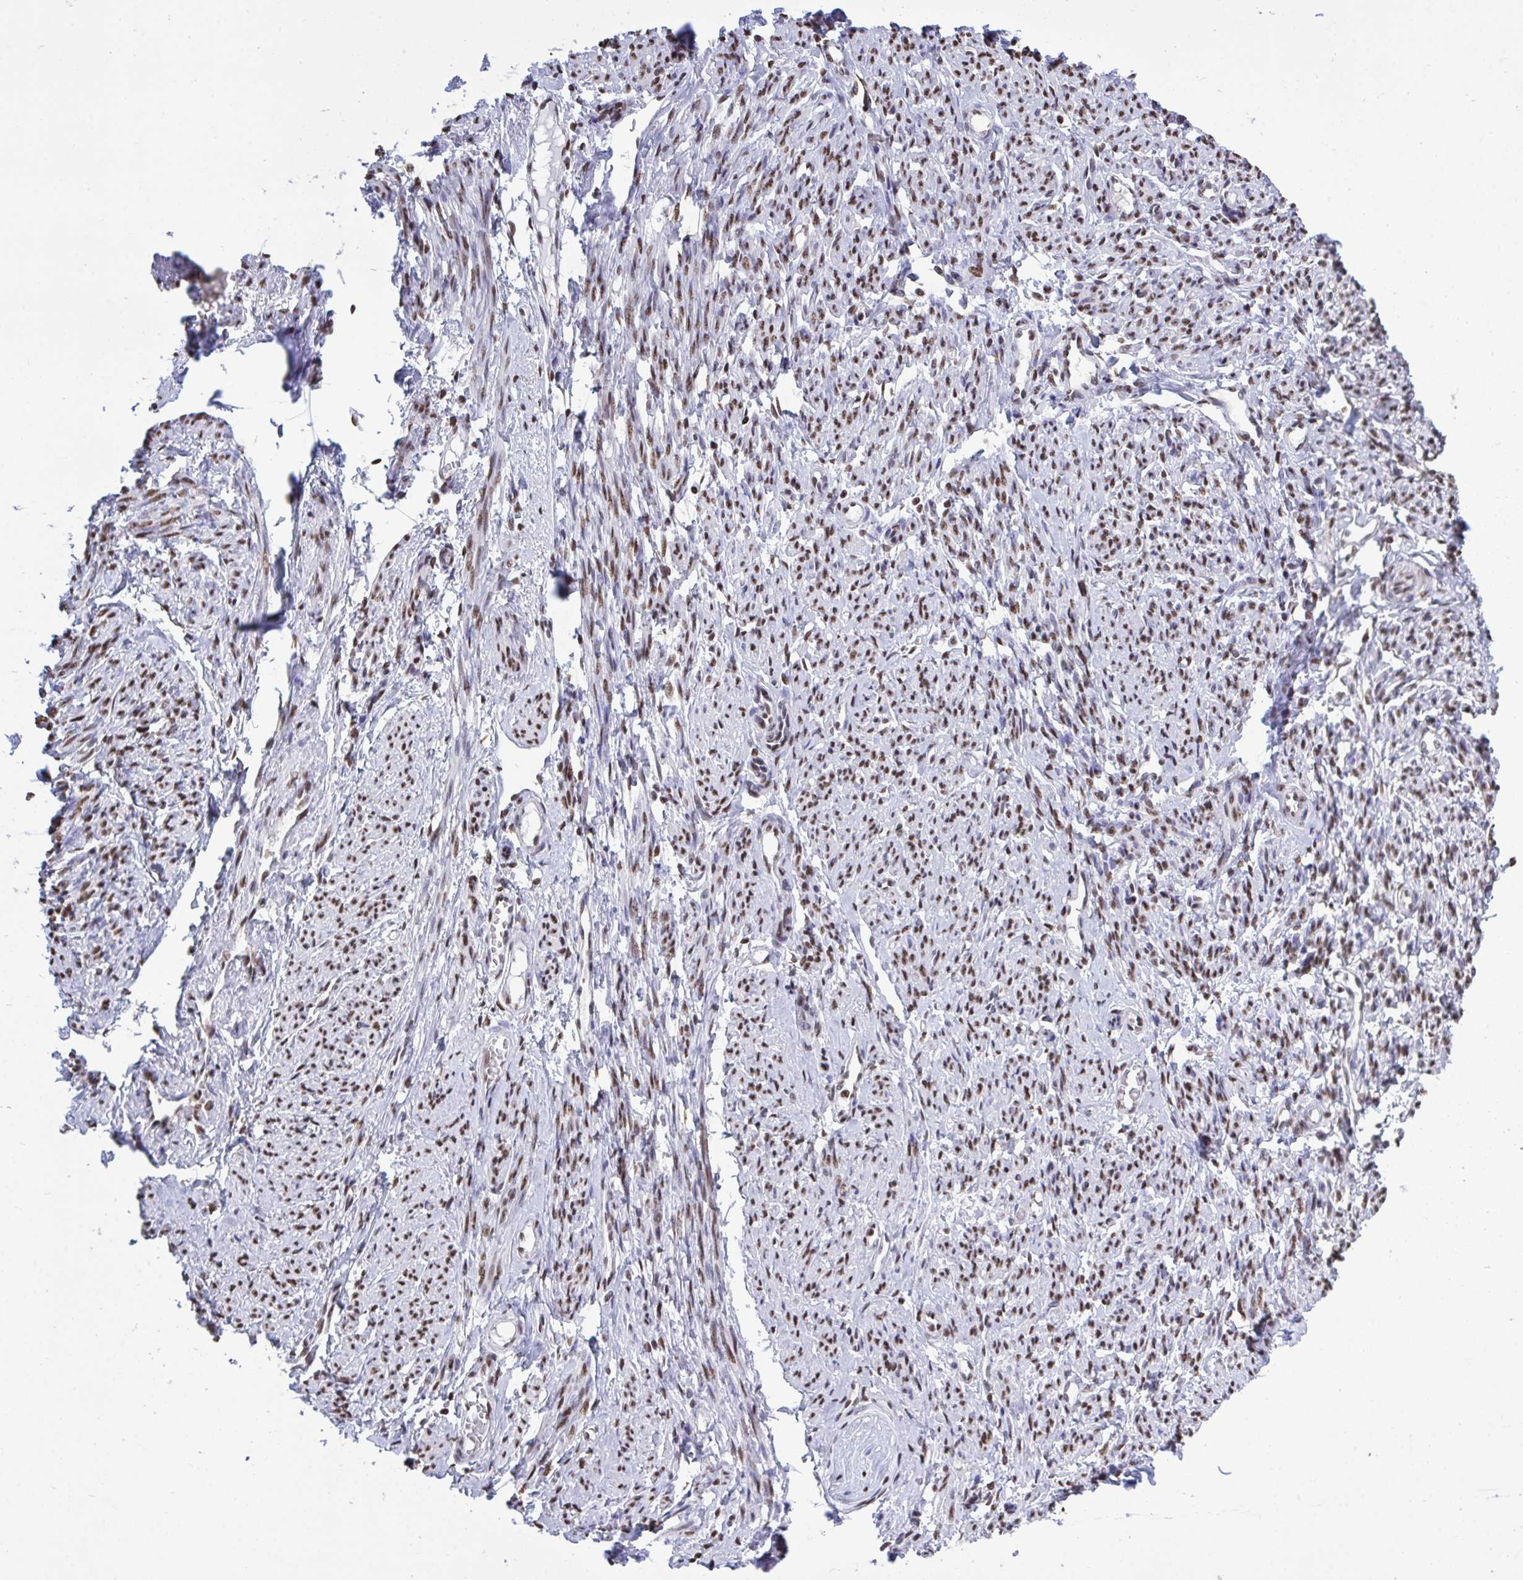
{"staining": {"intensity": "strong", "quantity": ">75%", "location": "nuclear"}, "tissue": "smooth muscle", "cell_type": "Smooth muscle cells", "image_type": "normal", "snomed": [{"axis": "morphology", "description": "Normal tissue, NOS"}, {"axis": "topography", "description": "Smooth muscle"}], "caption": "A micrograph of human smooth muscle stained for a protein shows strong nuclear brown staining in smooth muscle cells.", "gene": "HNRNPDL", "patient": {"sex": "female", "age": 65}}